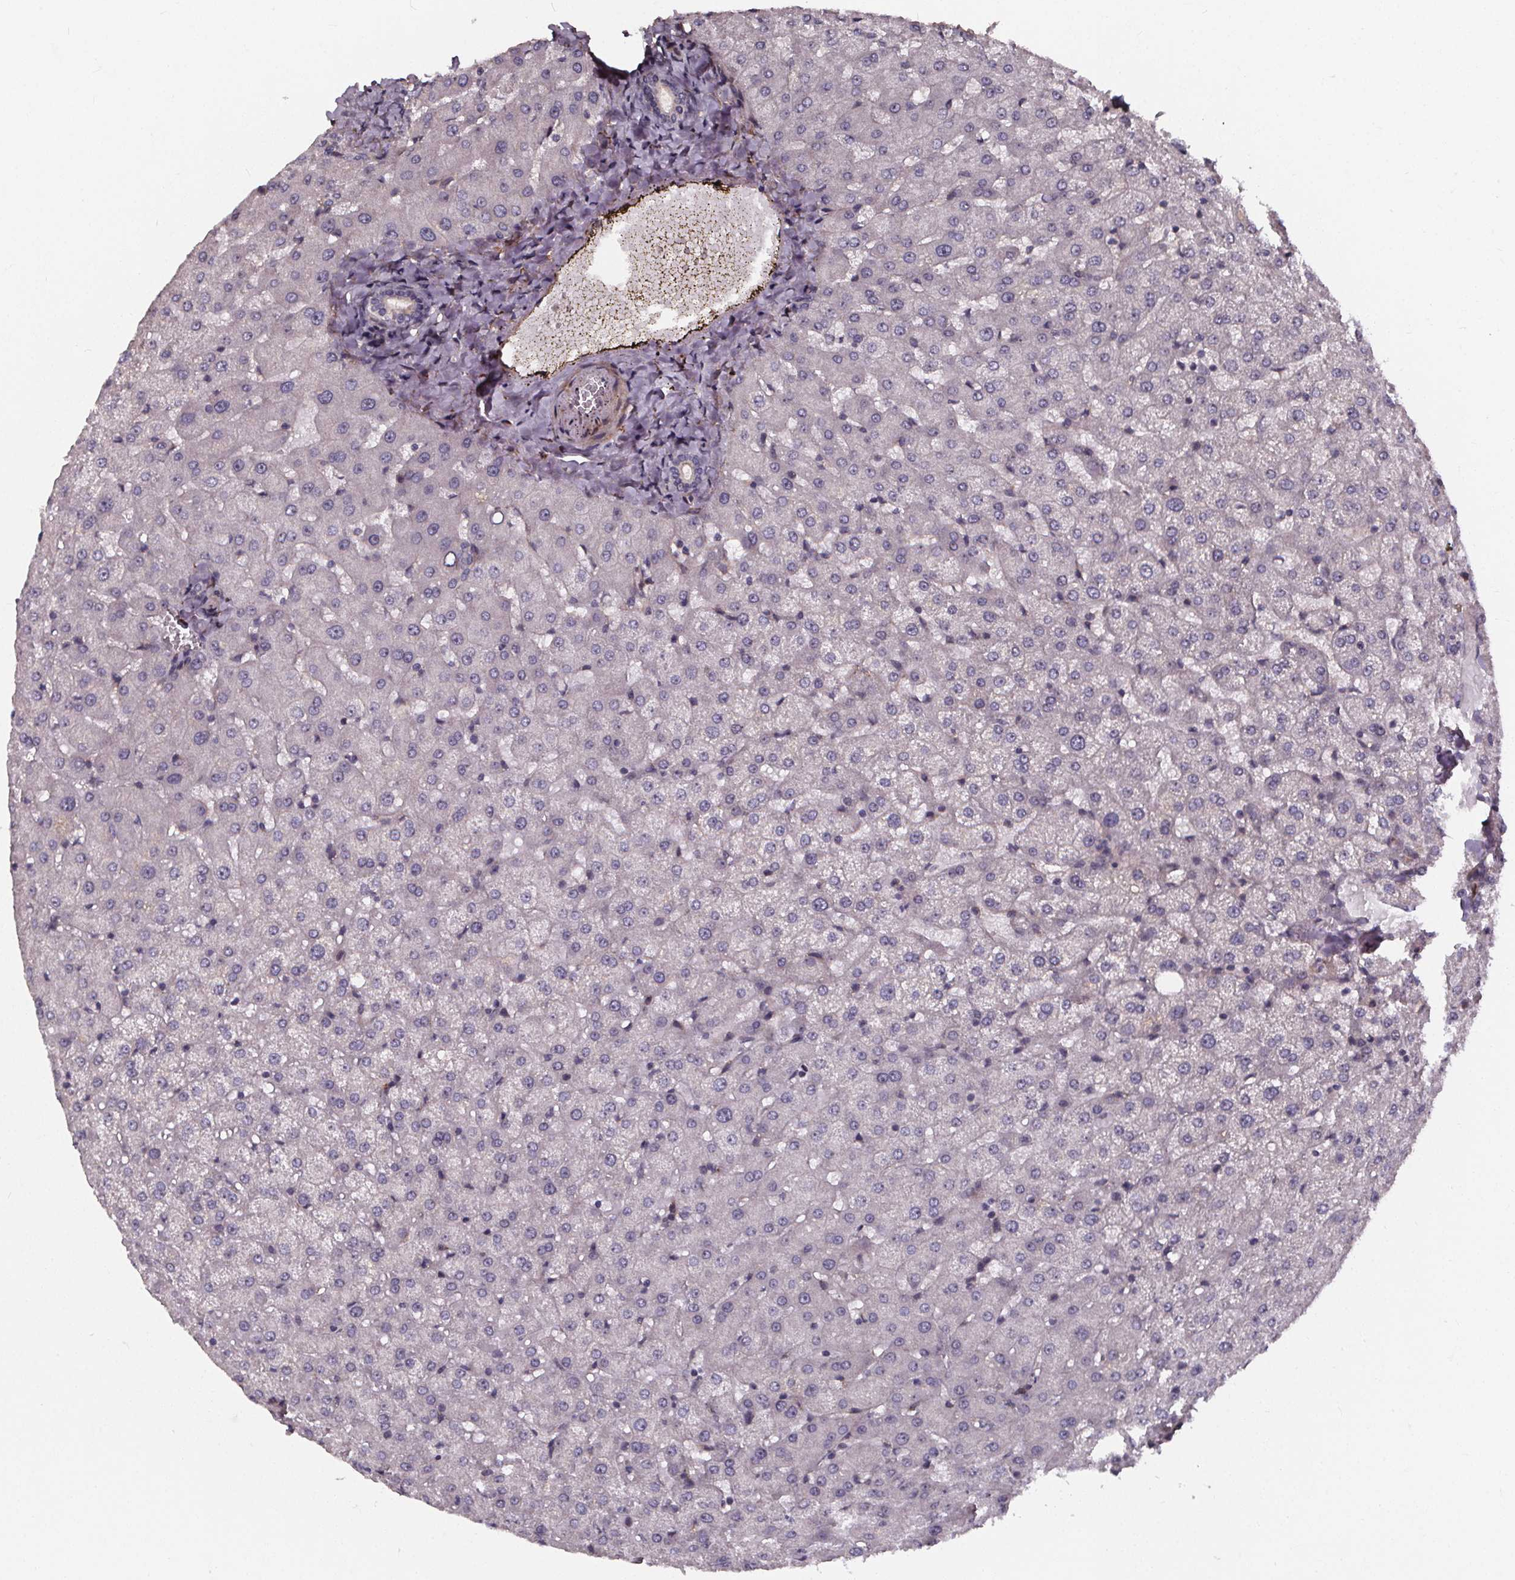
{"staining": {"intensity": "negative", "quantity": "none", "location": "none"}, "tissue": "liver", "cell_type": "Cholangiocytes", "image_type": "normal", "snomed": [{"axis": "morphology", "description": "Normal tissue, NOS"}, {"axis": "topography", "description": "Liver"}], "caption": "Immunohistochemical staining of normal human liver demonstrates no significant positivity in cholangiocytes. (Immunohistochemistry, brightfield microscopy, high magnification).", "gene": "AEBP1", "patient": {"sex": "female", "age": 50}}